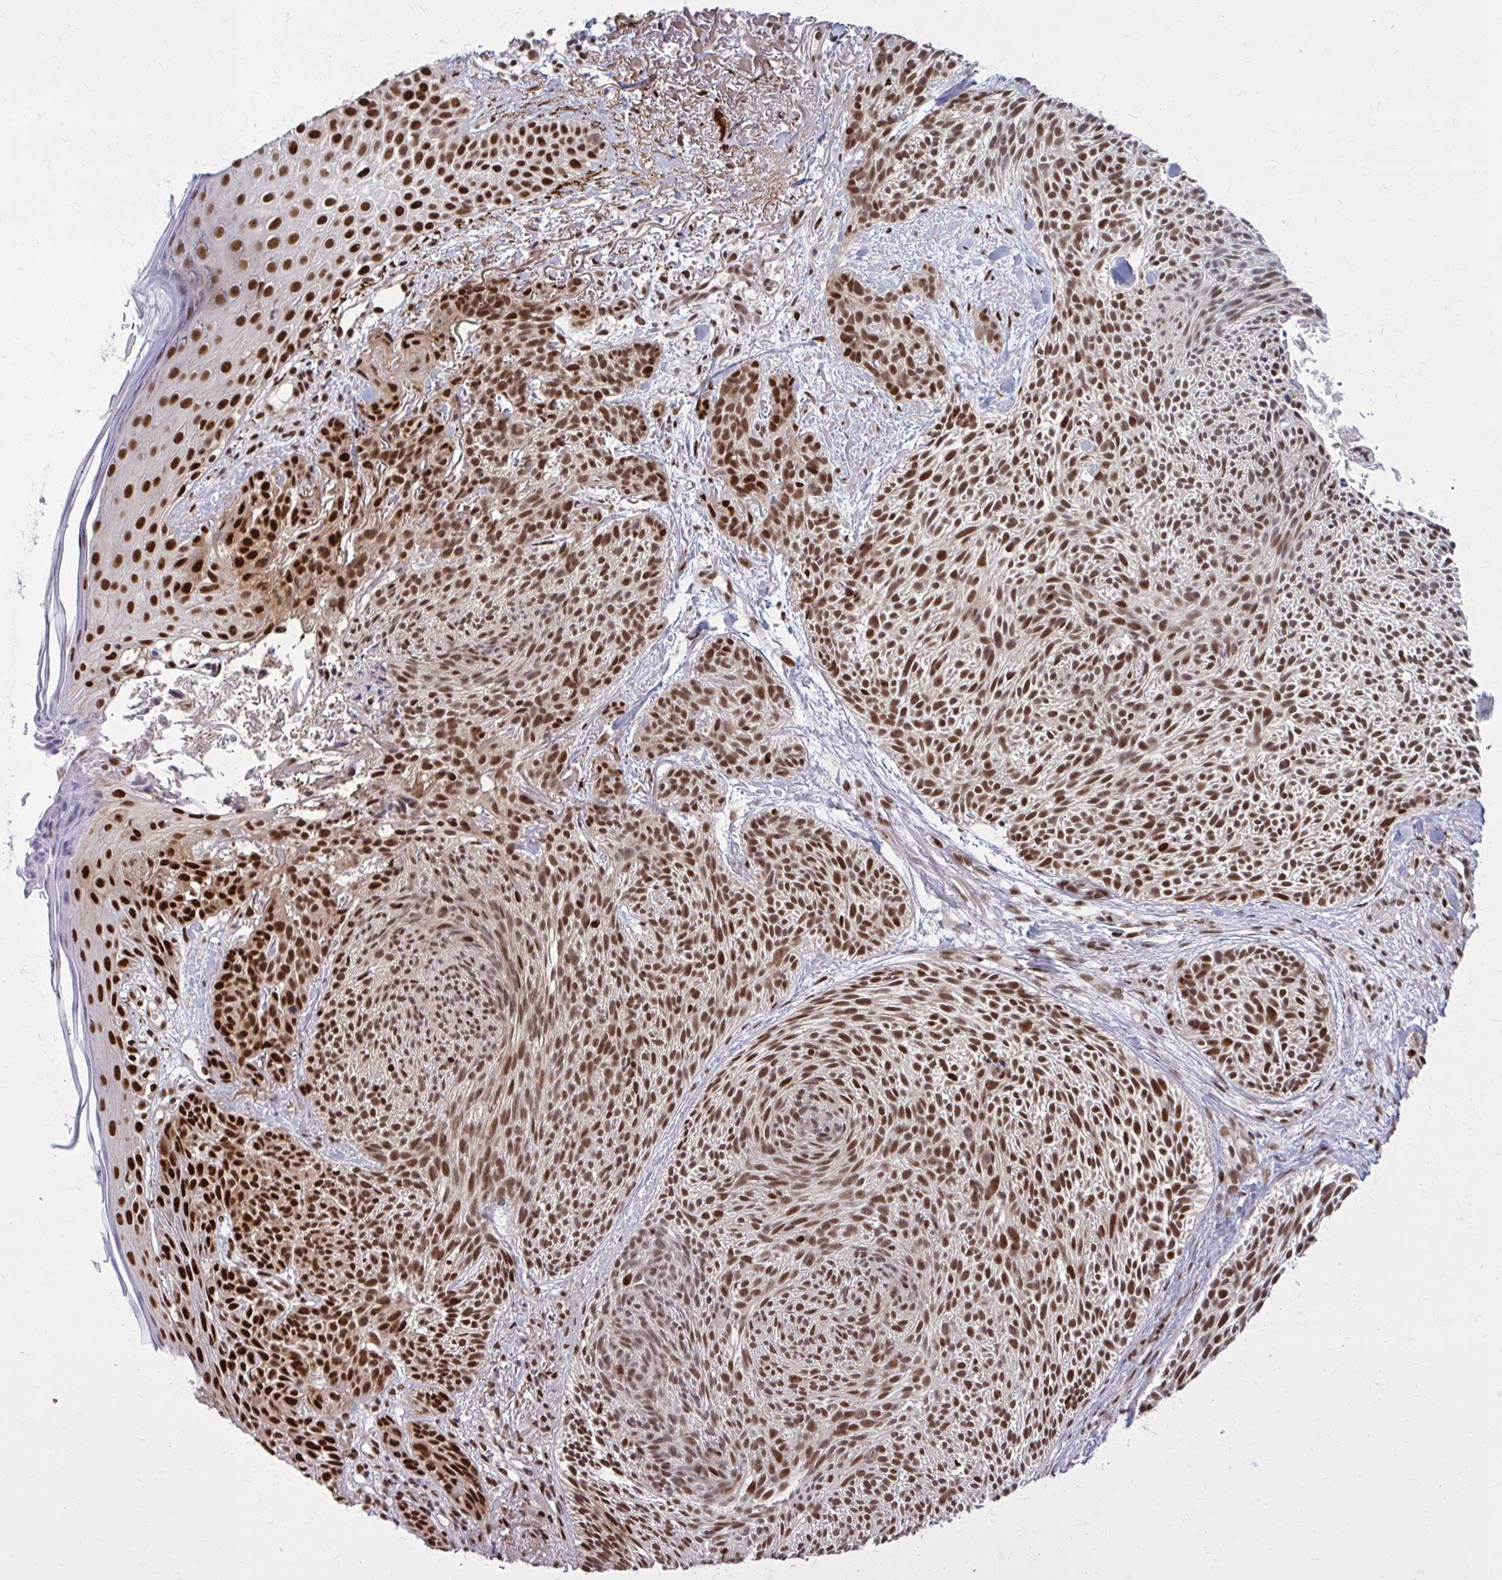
{"staining": {"intensity": "strong", "quantity": ">75%", "location": "nuclear"}, "tissue": "skin cancer", "cell_type": "Tumor cells", "image_type": "cancer", "snomed": [{"axis": "morphology", "description": "Basal cell carcinoma"}, {"axis": "topography", "description": "Skin"}], "caption": "Skin cancer (basal cell carcinoma) stained with immunohistochemistry exhibits strong nuclear staining in about >75% of tumor cells.", "gene": "PSME4", "patient": {"sex": "female", "age": 78}}